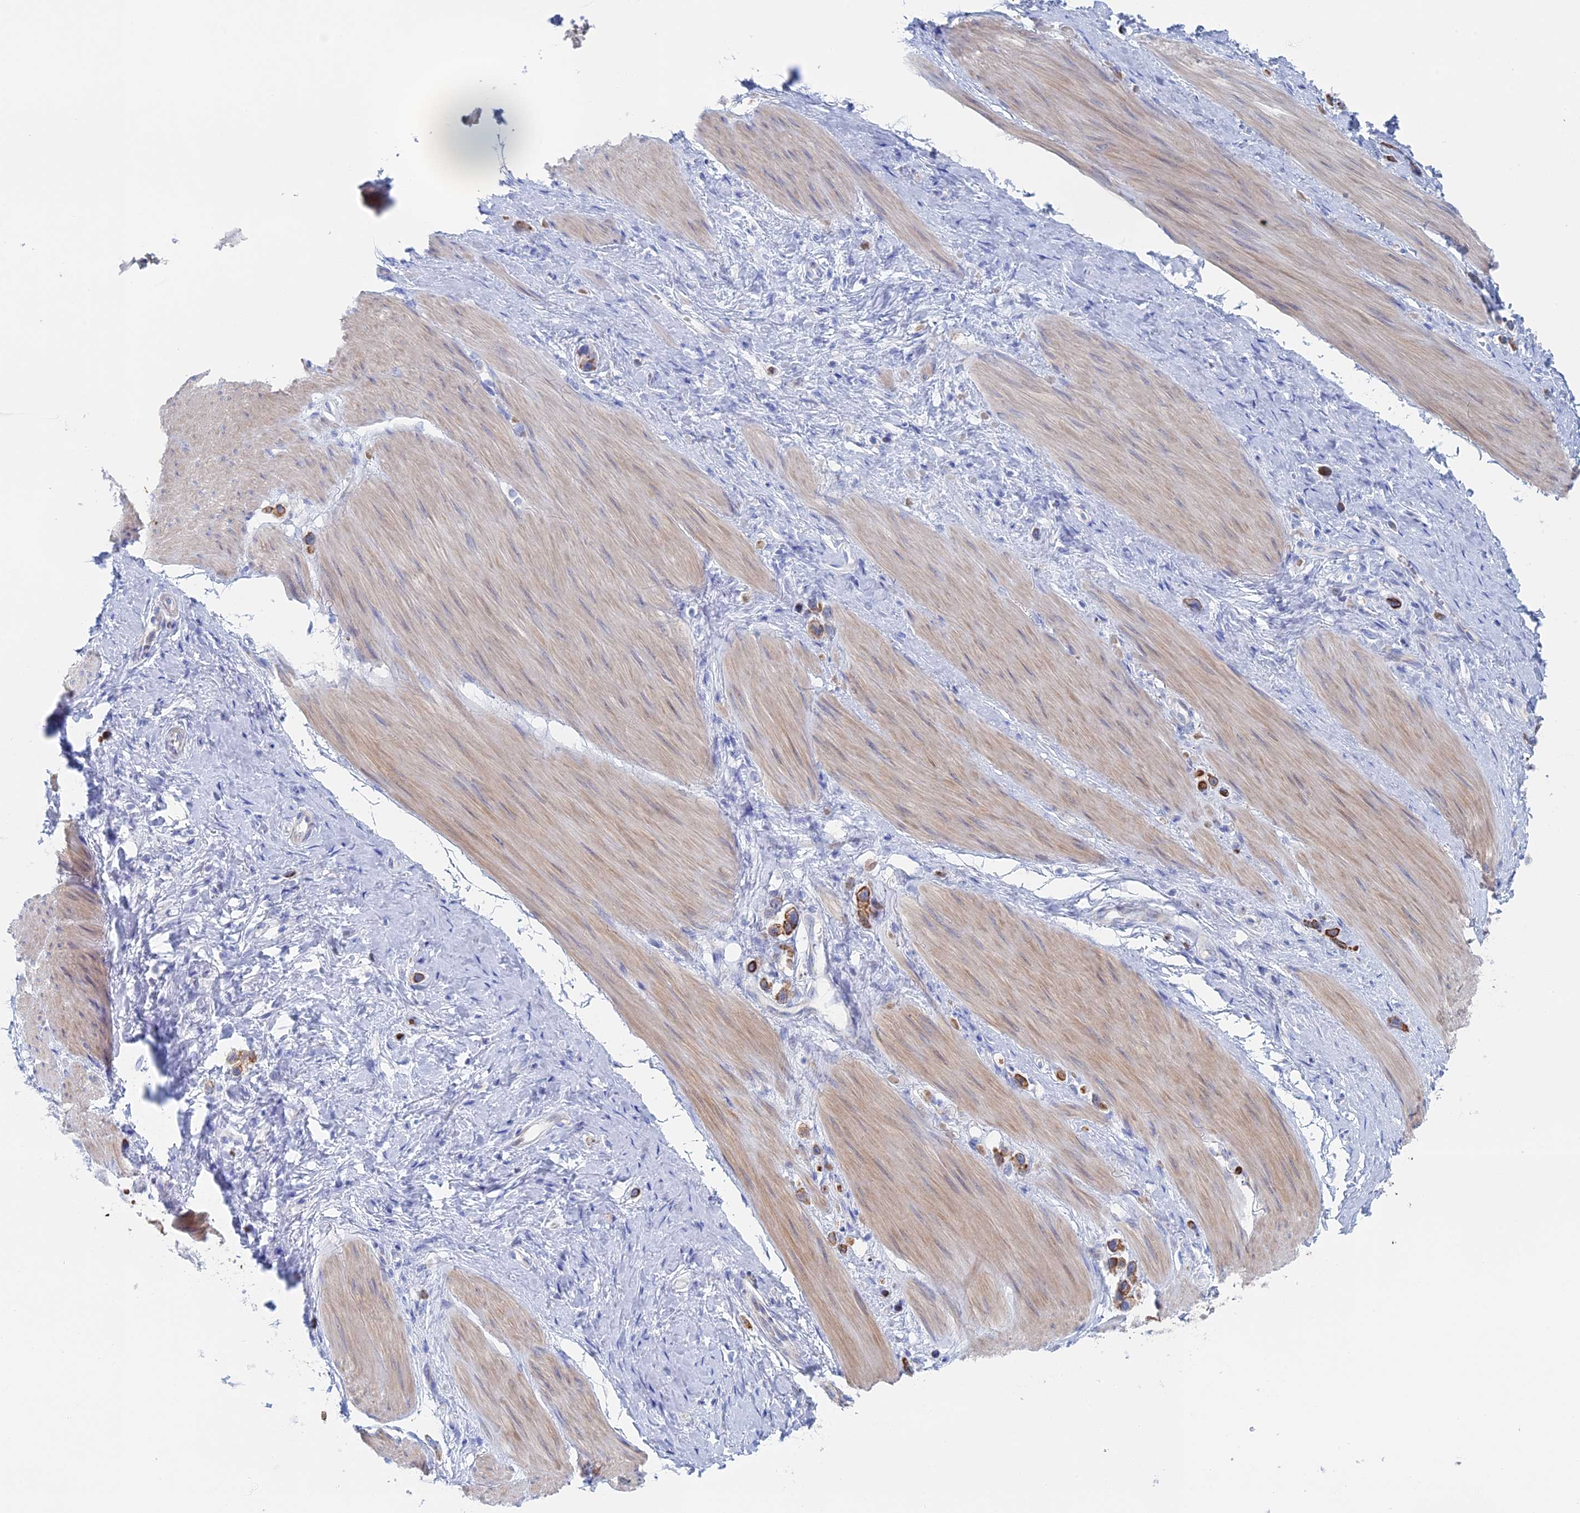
{"staining": {"intensity": "moderate", "quantity": ">75%", "location": "cytoplasmic/membranous"}, "tissue": "stomach cancer", "cell_type": "Tumor cells", "image_type": "cancer", "snomed": [{"axis": "morphology", "description": "Adenocarcinoma, NOS"}, {"axis": "topography", "description": "Stomach"}], "caption": "IHC image of neoplastic tissue: human stomach cancer (adenocarcinoma) stained using immunohistochemistry displays medium levels of moderate protein expression localized specifically in the cytoplasmic/membranous of tumor cells, appearing as a cytoplasmic/membranous brown color.", "gene": "IL7", "patient": {"sex": "female", "age": 65}}